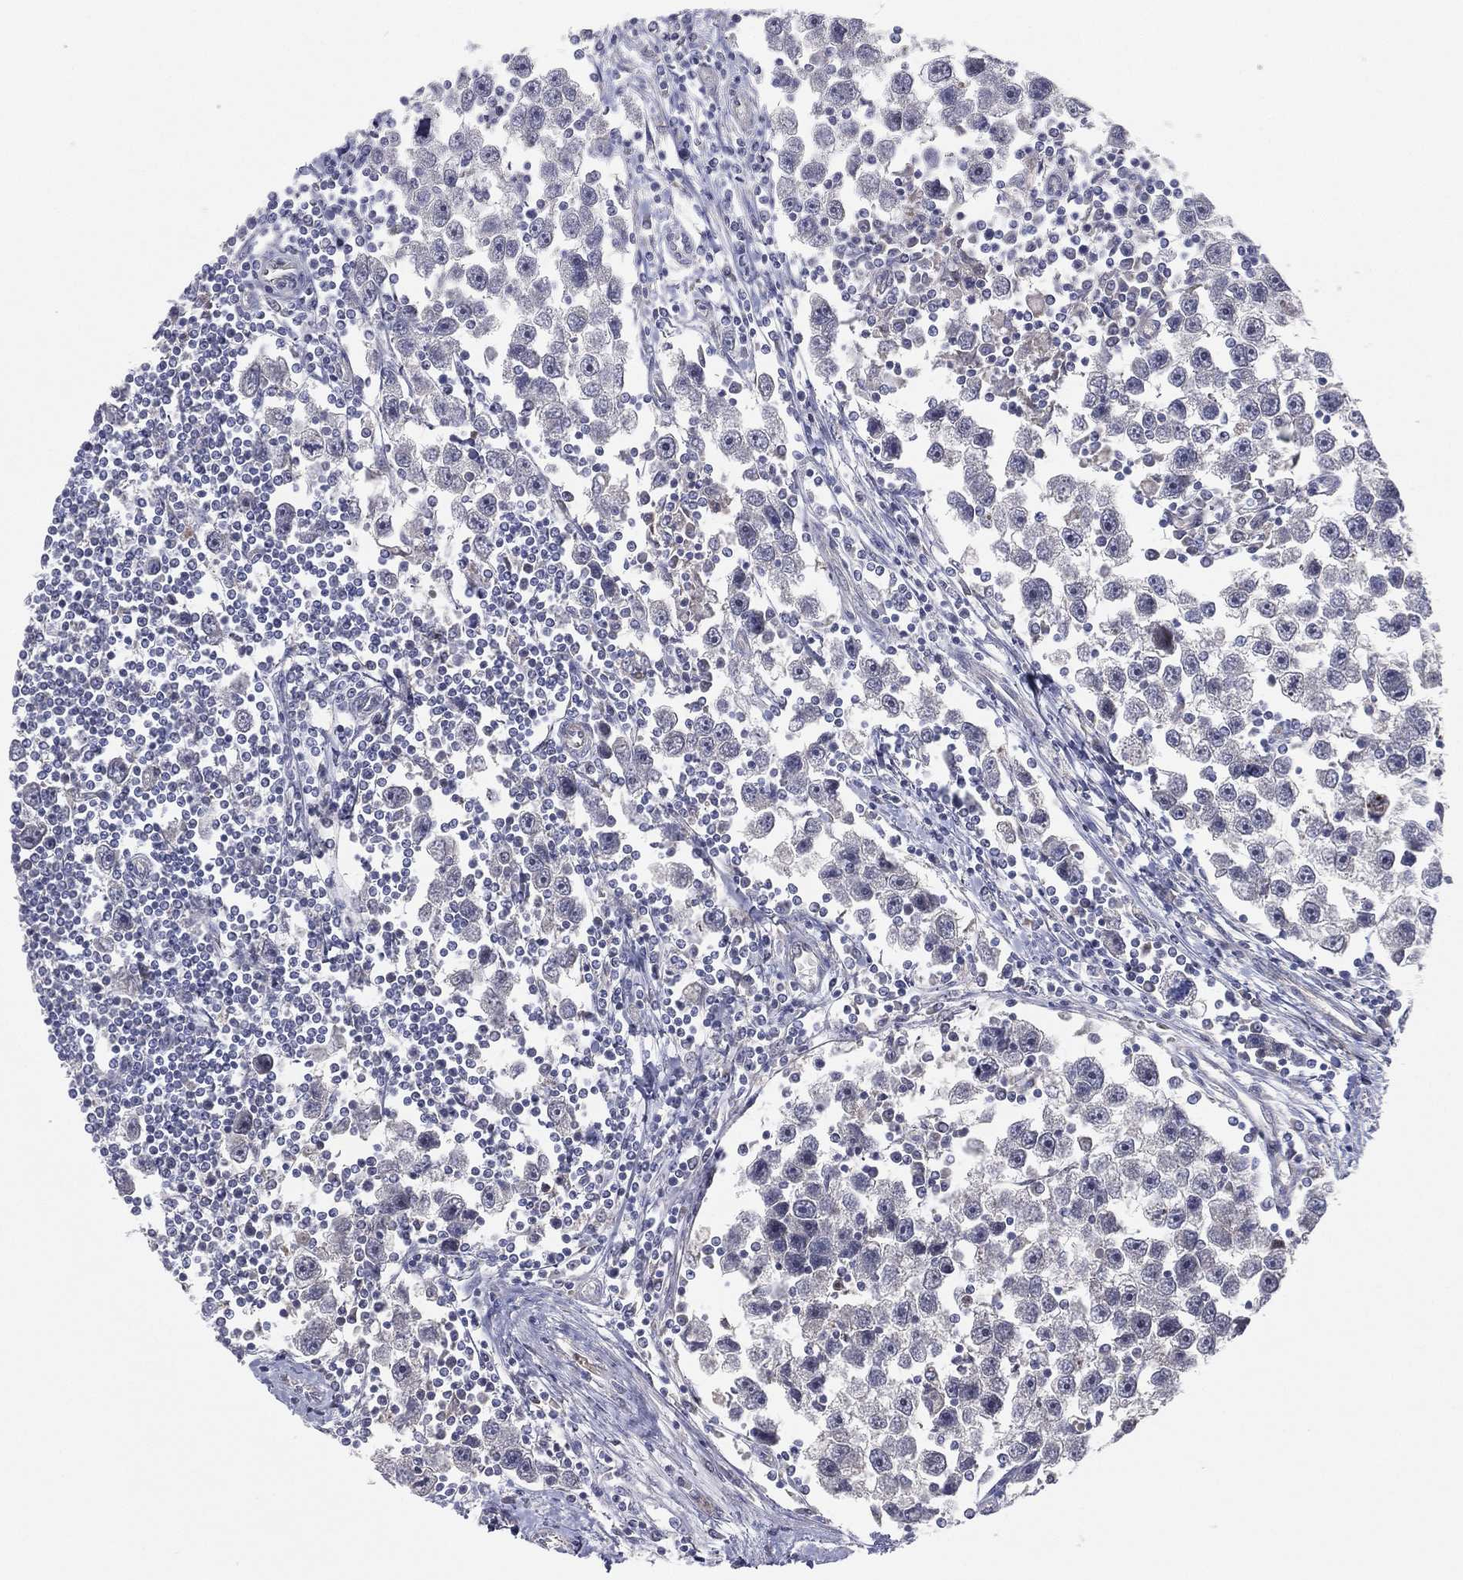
{"staining": {"intensity": "negative", "quantity": "none", "location": "none"}, "tissue": "testis cancer", "cell_type": "Tumor cells", "image_type": "cancer", "snomed": [{"axis": "morphology", "description": "Seminoma, NOS"}, {"axis": "topography", "description": "Testis"}], "caption": "This is a photomicrograph of IHC staining of testis cancer, which shows no expression in tumor cells. (IHC, brightfield microscopy, high magnification).", "gene": "UTP14A", "patient": {"sex": "male", "age": 30}}